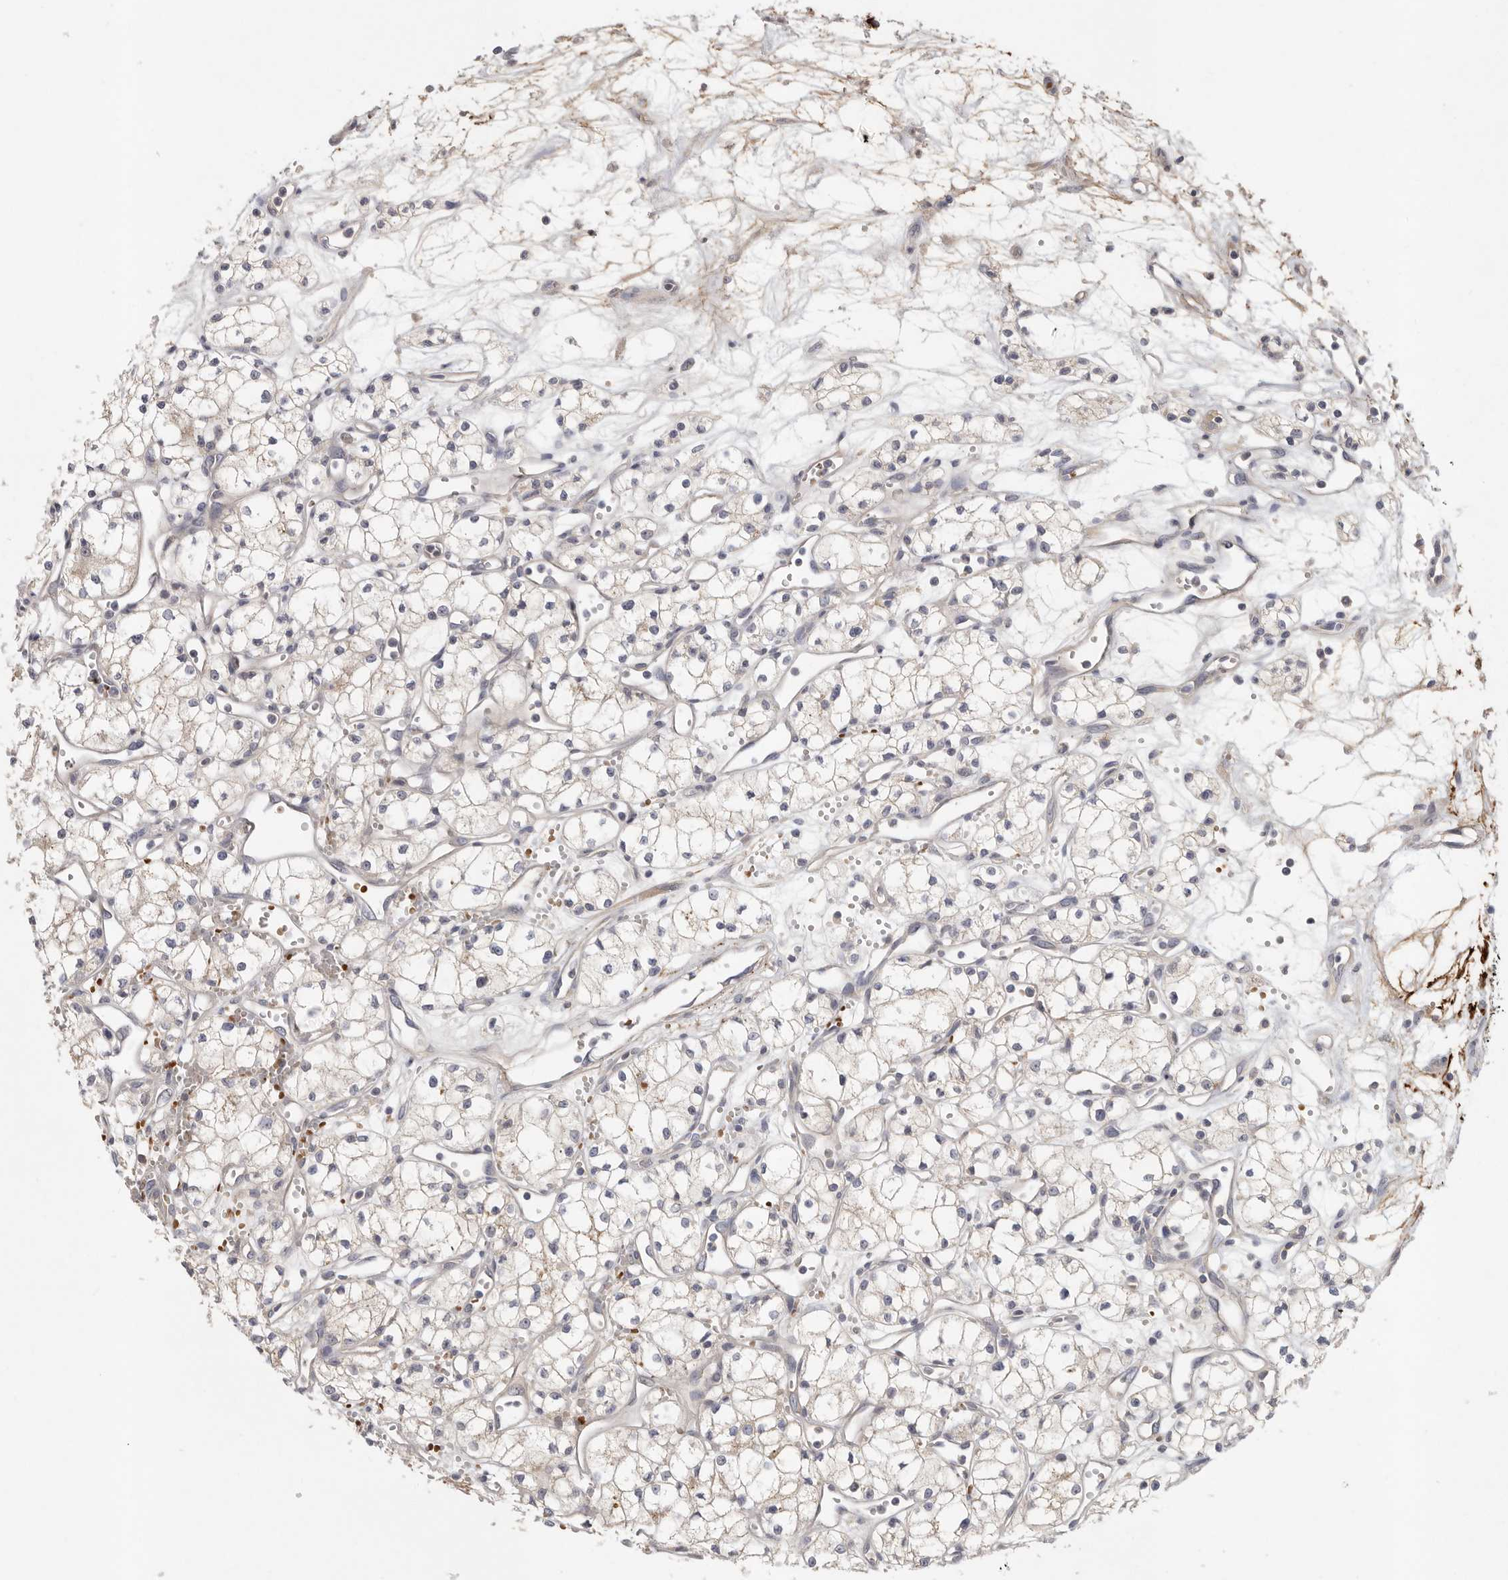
{"staining": {"intensity": "weak", "quantity": "<25%", "location": "cytoplasmic/membranous"}, "tissue": "renal cancer", "cell_type": "Tumor cells", "image_type": "cancer", "snomed": [{"axis": "morphology", "description": "Adenocarcinoma, NOS"}, {"axis": "topography", "description": "Kidney"}], "caption": "Tumor cells show no significant positivity in renal adenocarcinoma.", "gene": "CFAP298", "patient": {"sex": "male", "age": 59}}